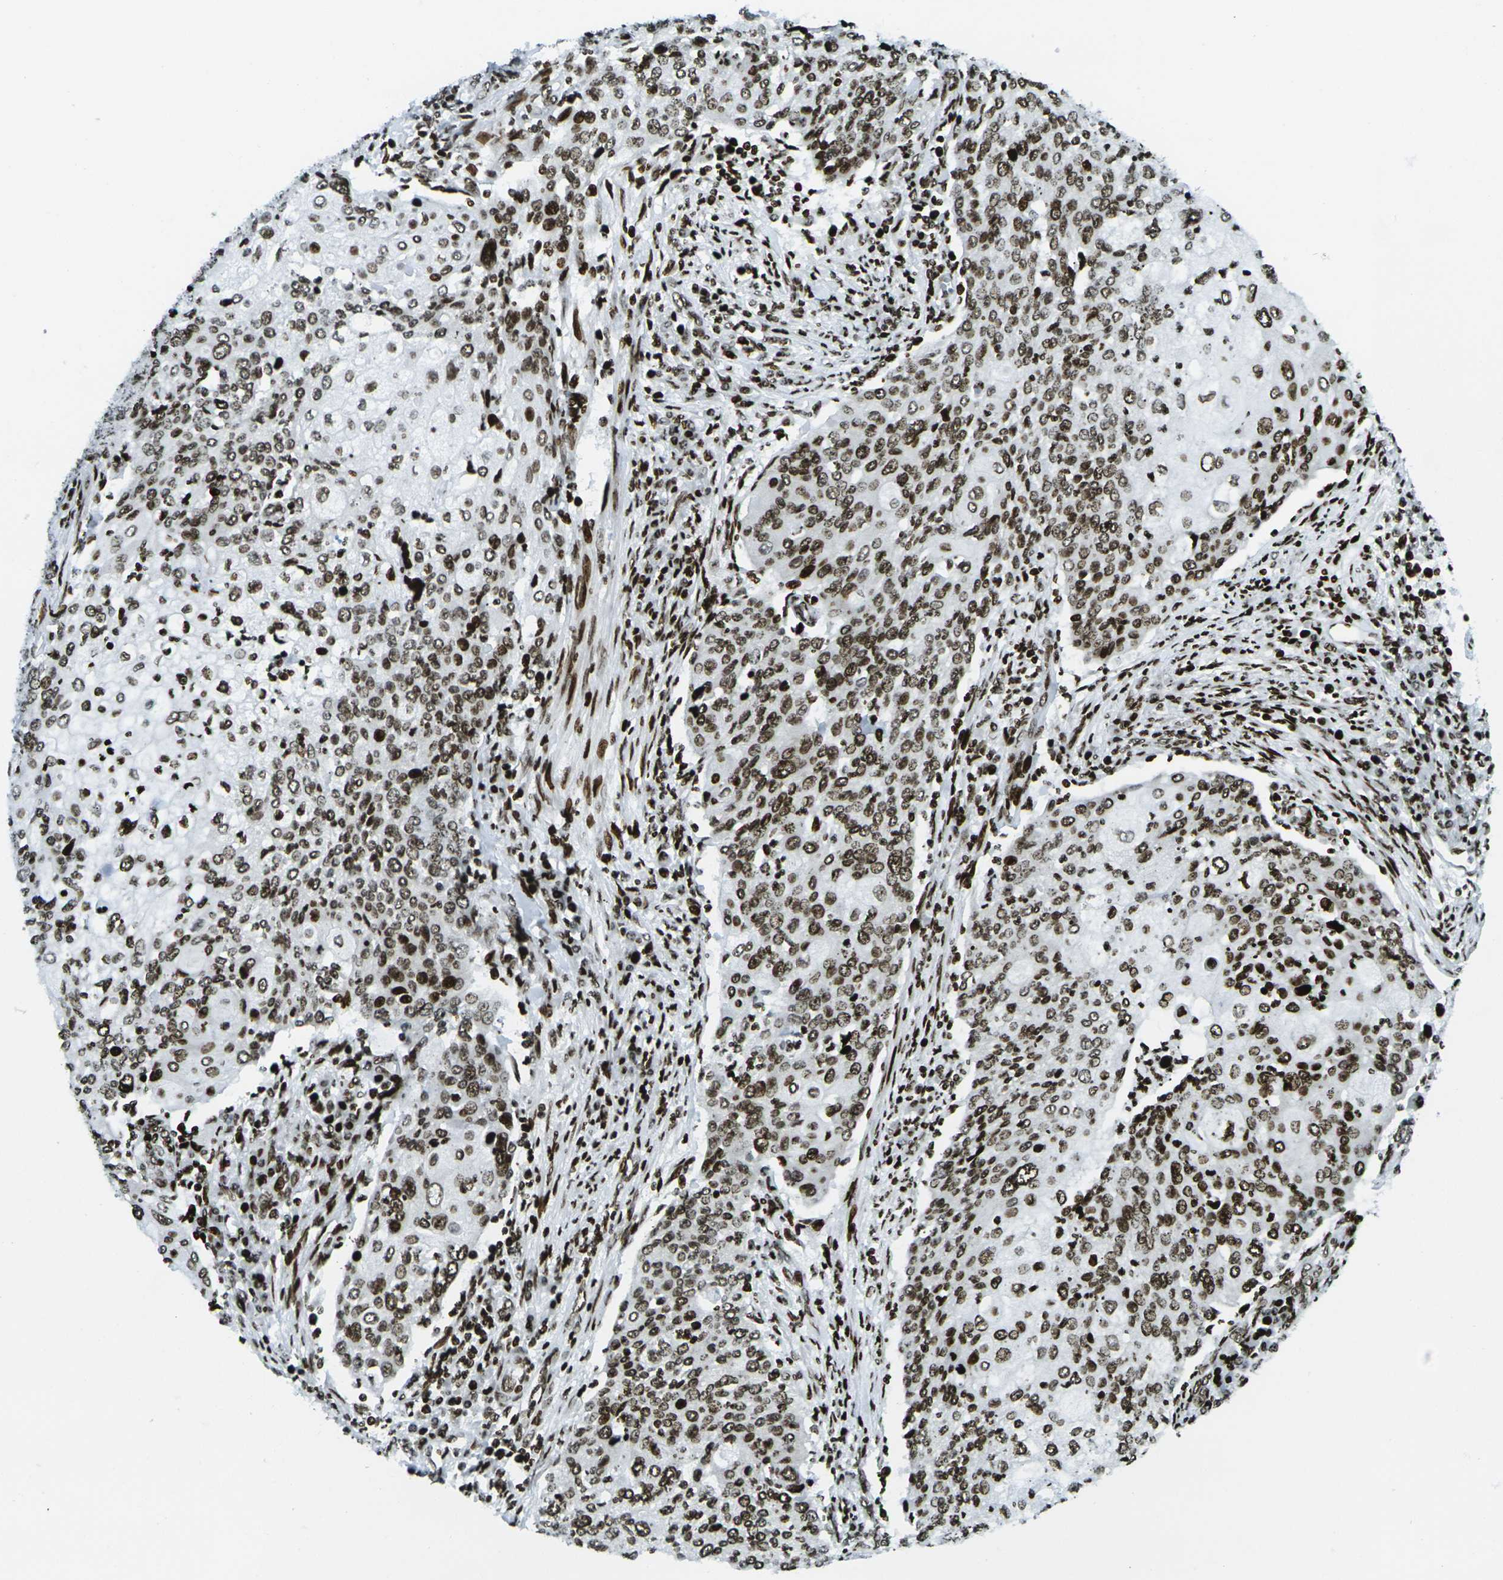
{"staining": {"intensity": "strong", "quantity": ">75%", "location": "nuclear"}, "tissue": "cervical cancer", "cell_type": "Tumor cells", "image_type": "cancer", "snomed": [{"axis": "morphology", "description": "Squamous cell carcinoma, NOS"}, {"axis": "topography", "description": "Cervix"}], "caption": "Strong nuclear positivity is identified in about >75% of tumor cells in cervical cancer. (Stains: DAB (3,3'-diaminobenzidine) in brown, nuclei in blue, Microscopy: brightfield microscopy at high magnification).", "gene": "H3-3A", "patient": {"sex": "female", "age": 40}}